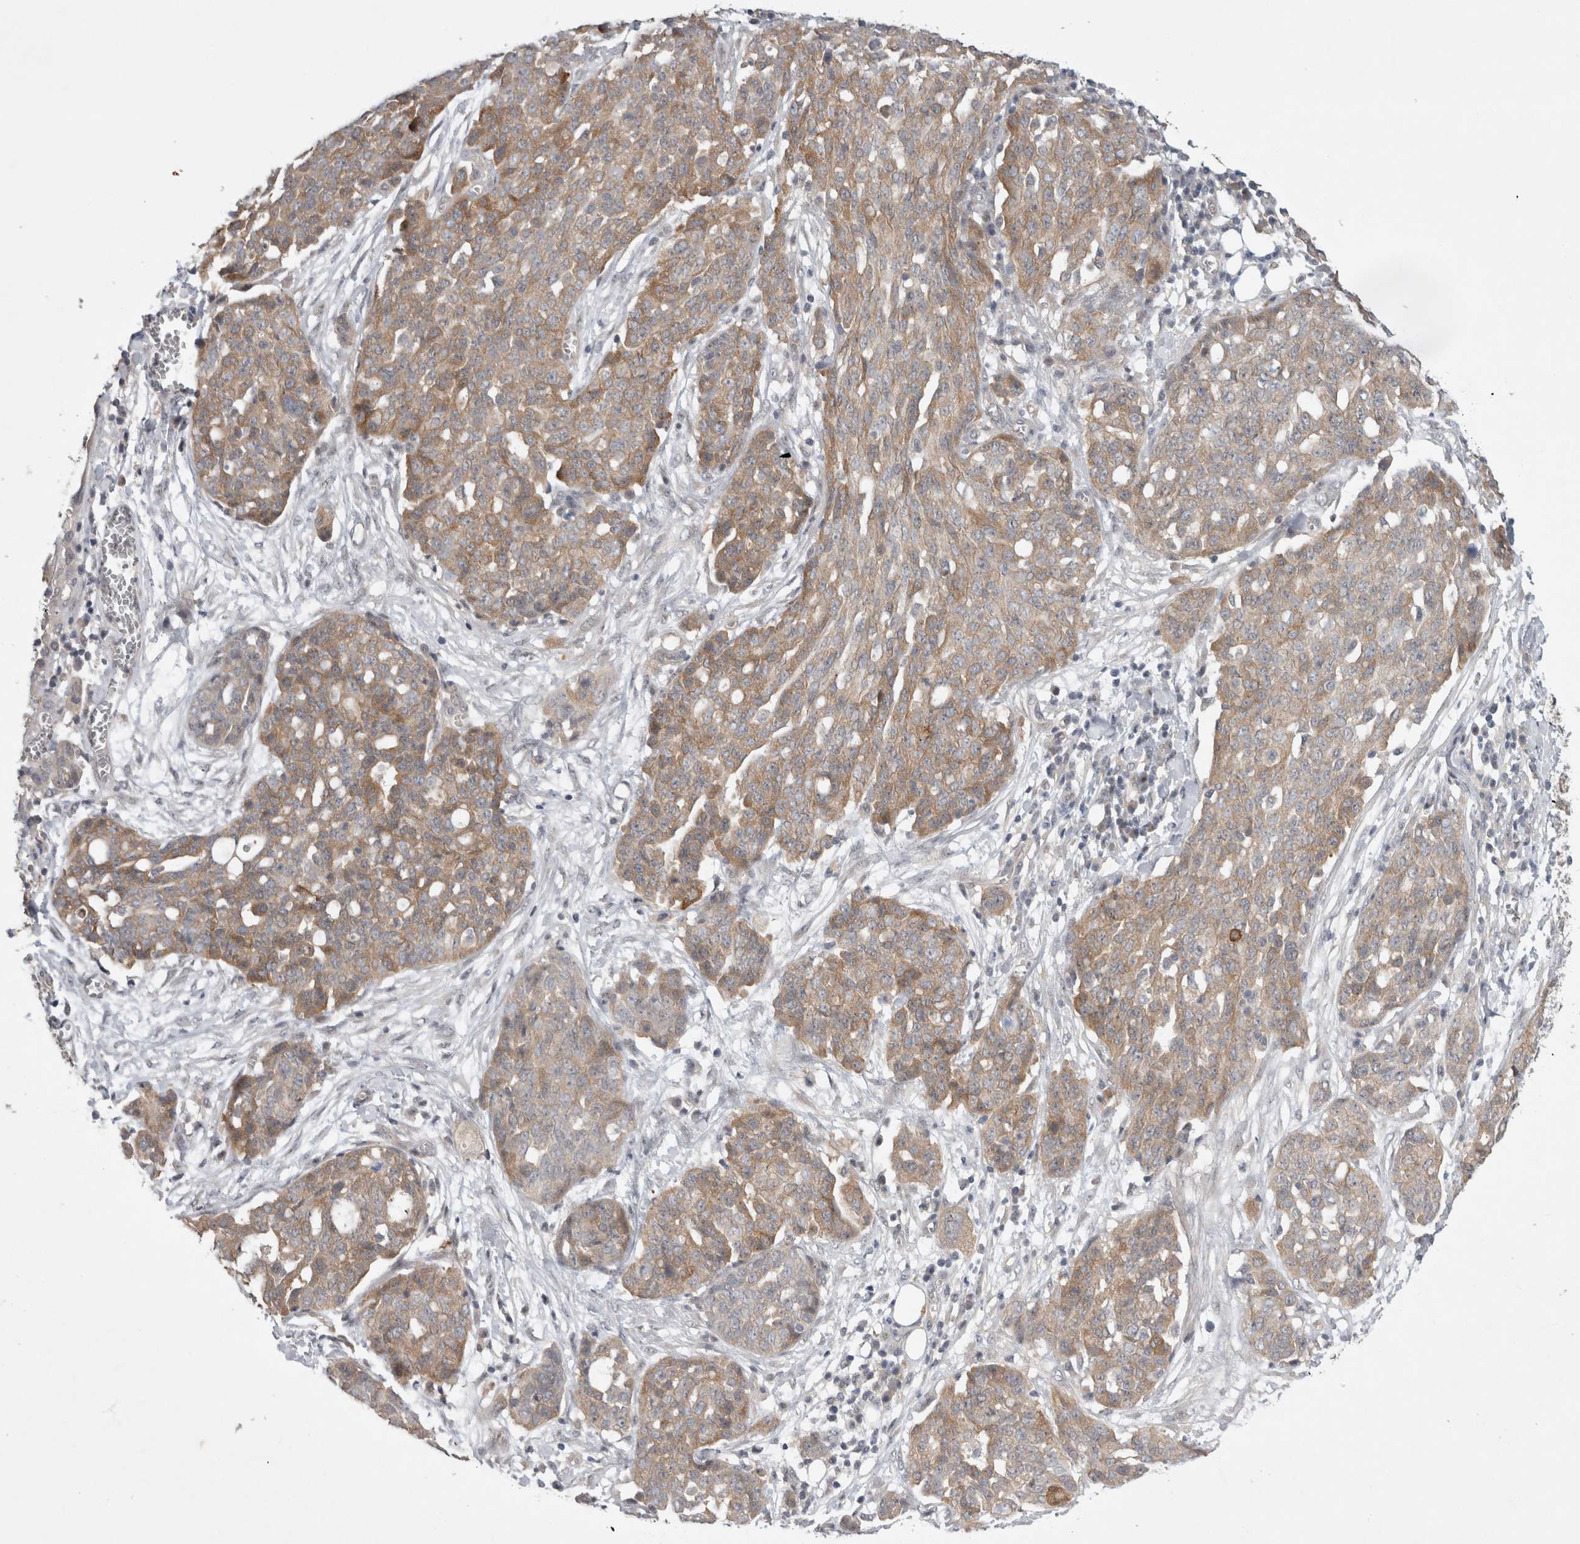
{"staining": {"intensity": "moderate", "quantity": ">75%", "location": "cytoplasmic/membranous"}, "tissue": "ovarian cancer", "cell_type": "Tumor cells", "image_type": "cancer", "snomed": [{"axis": "morphology", "description": "Cystadenocarcinoma, serous, NOS"}, {"axis": "topography", "description": "Soft tissue"}, {"axis": "topography", "description": "Ovary"}], "caption": "Approximately >75% of tumor cells in ovarian cancer (serous cystadenocarcinoma) demonstrate moderate cytoplasmic/membranous protein expression as visualized by brown immunohistochemical staining.", "gene": "CERS3", "patient": {"sex": "female", "age": 57}}